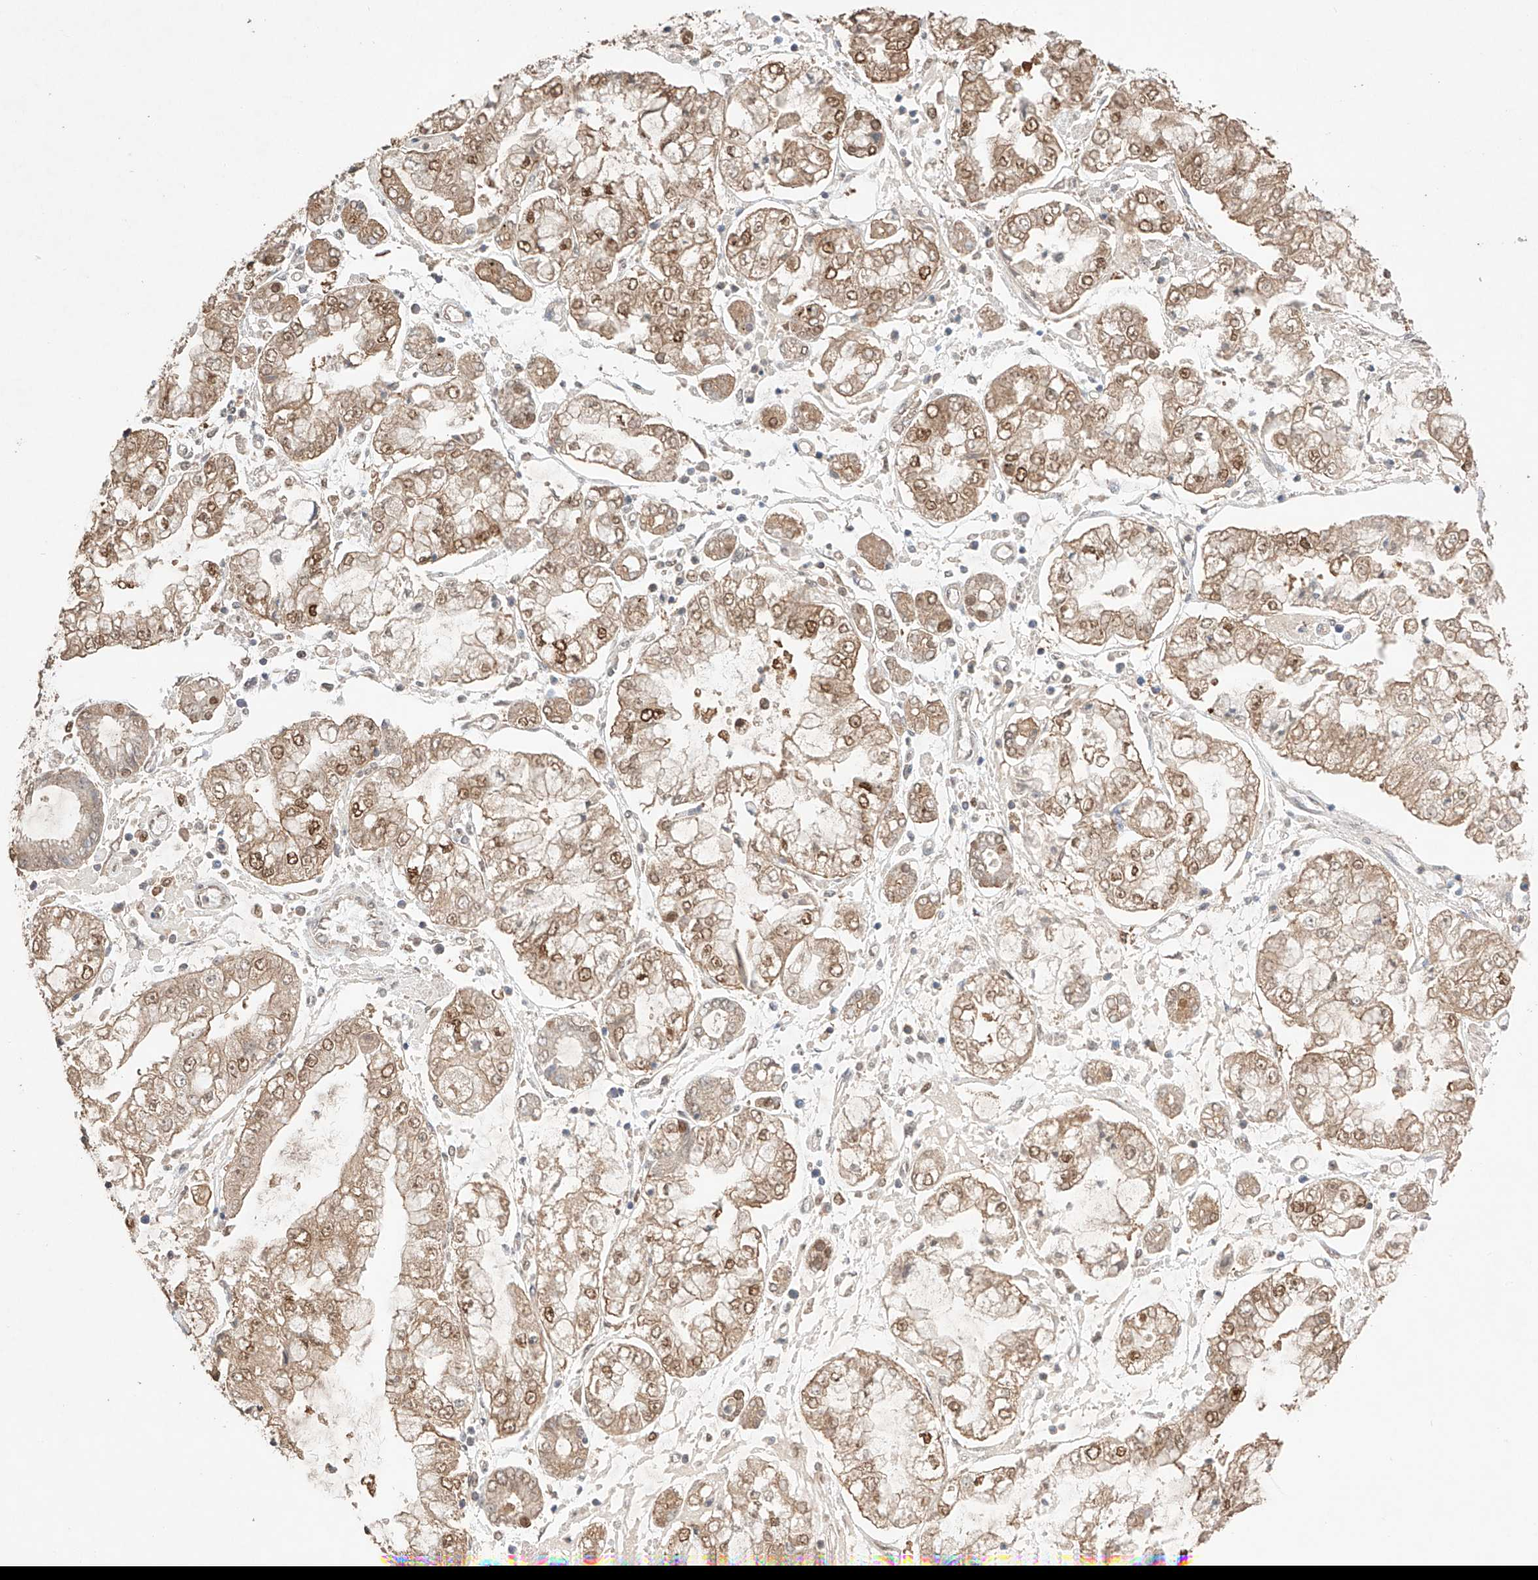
{"staining": {"intensity": "moderate", "quantity": ">75%", "location": "cytoplasmic/membranous,nuclear"}, "tissue": "stomach cancer", "cell_type": "Tumor cells", "image_type": "cancer", "snomed": [{"axis": "morphology", "description": "Adenocarcinoma, NOS"}, {"axis": "topography", "description": "Stomach"}], "caption": "This photomicrograph demonstrates adenocarcinoma (stomach) stained with immunohistochemistry (IHC) to label a protein in brown. The cytoplasmic/membranous and nuclear of tumor cells show moderate positivity for the protein. Nuclei are counter-stained blue.", "gene": "APIP", "patient": {"sex": "male", "age": 76}}